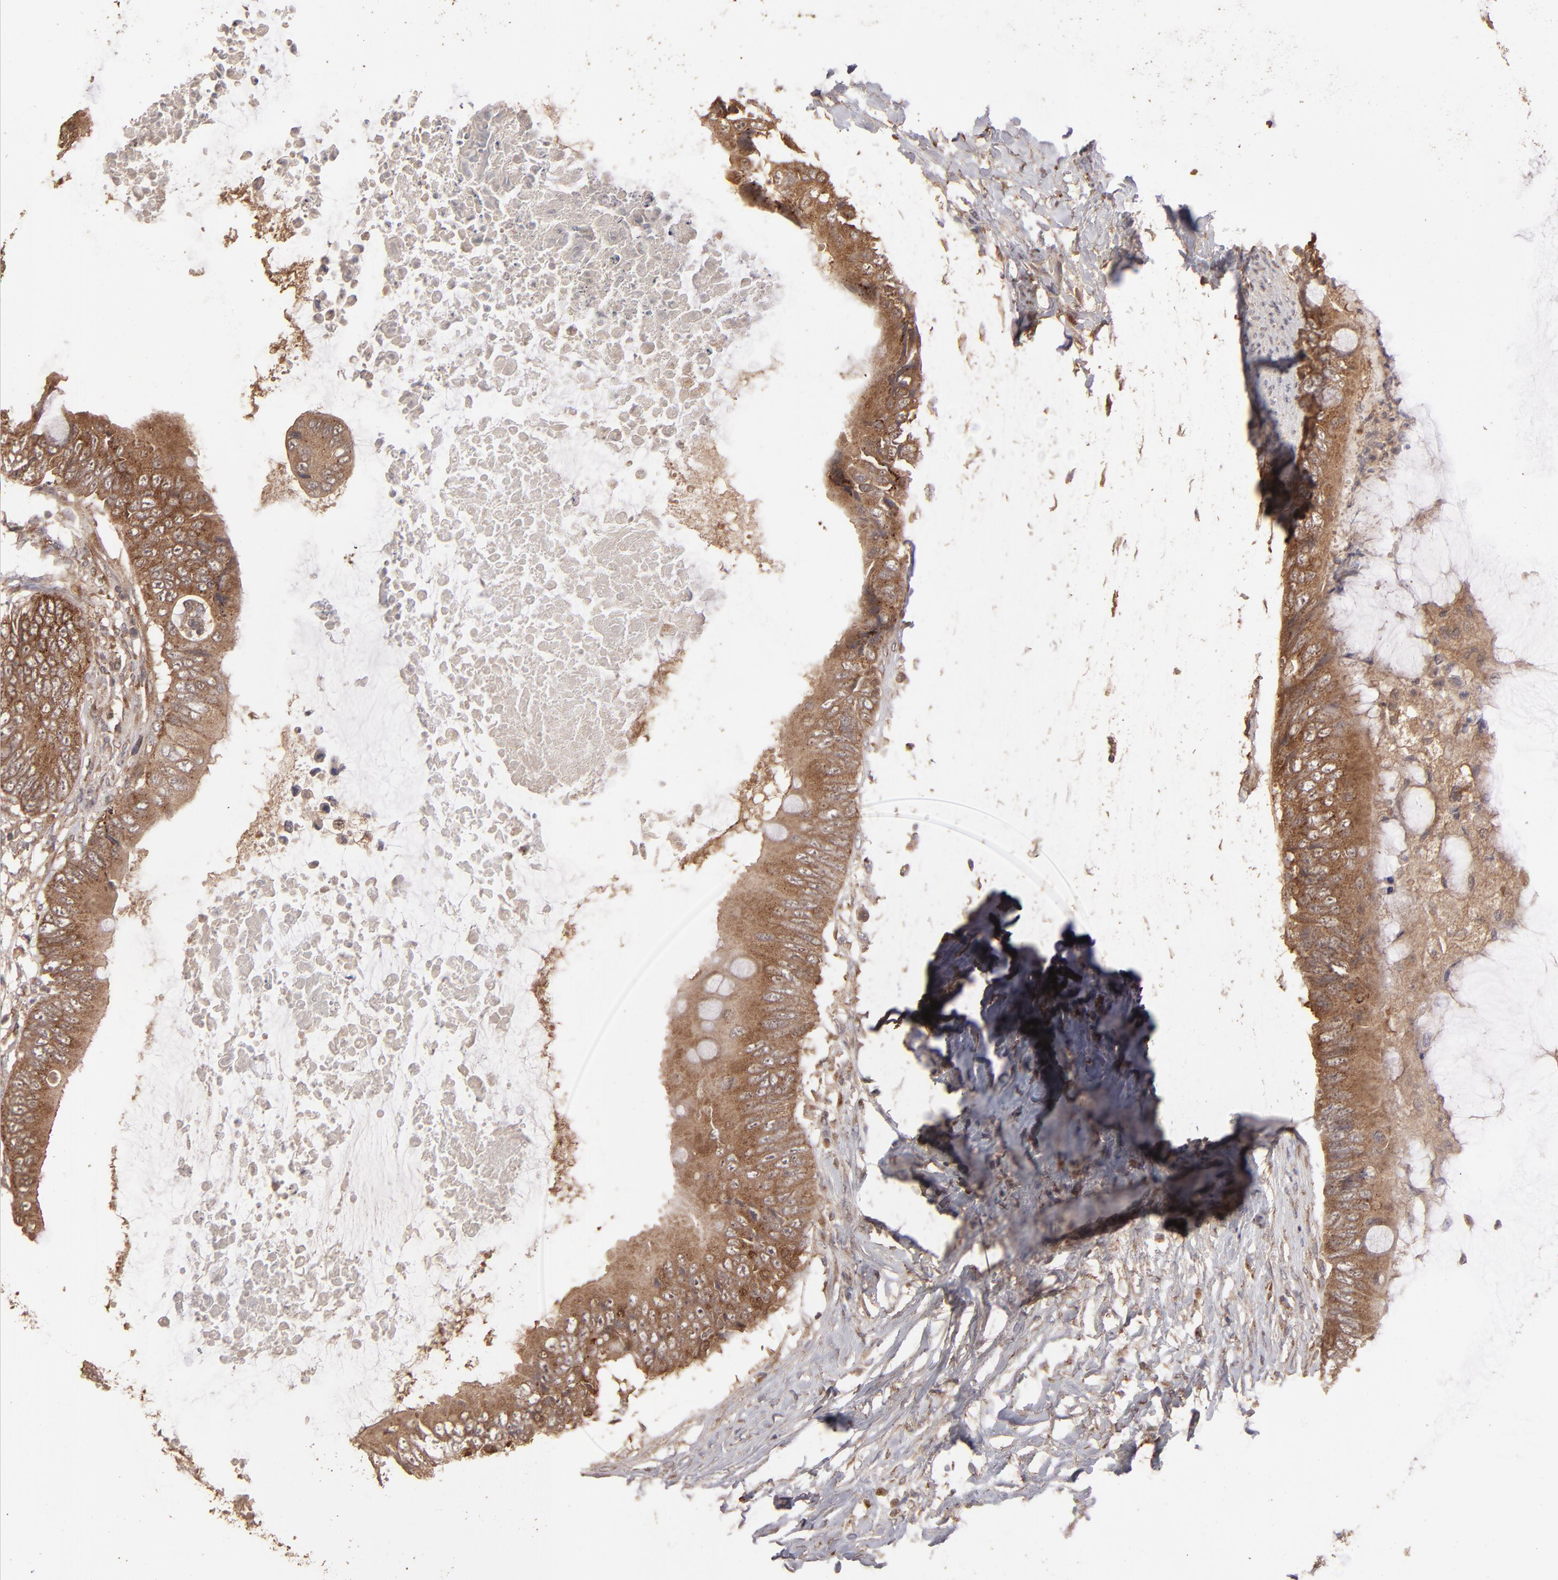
{"staining": {"intensity": "moderate", "quantity": ">75%", "location": "cytoplasmic/membranous"}, "tissue": "colorectal cancer", "cell_type": "Tumor cells", "image_type": "cancer", "snomed": [{"axis": "morphology", "description": "Normal tissue, NOS"}, {"axis": "morphology", "description": "Adenocarcinoma, NOS"}, {"axis": "topography", "description": "Rectum"}, {"axis": "topography", "description": "Peripheral nerve tissue"}], "caption": "High-power microscopy captured an IHC photomicrograph of colorectal adenocarcinoma, revealing moderate cytoplasmic/membranous positivity in approximately >75% of tumor cells. (Stains: DAB (3,3'-diaminobenzidine) in brown, nuclei in blue, Microscopy: brightfield microscopy at high magnification).", "gene": "MMP2", "patient": {"sex": "female", "age": 77}}